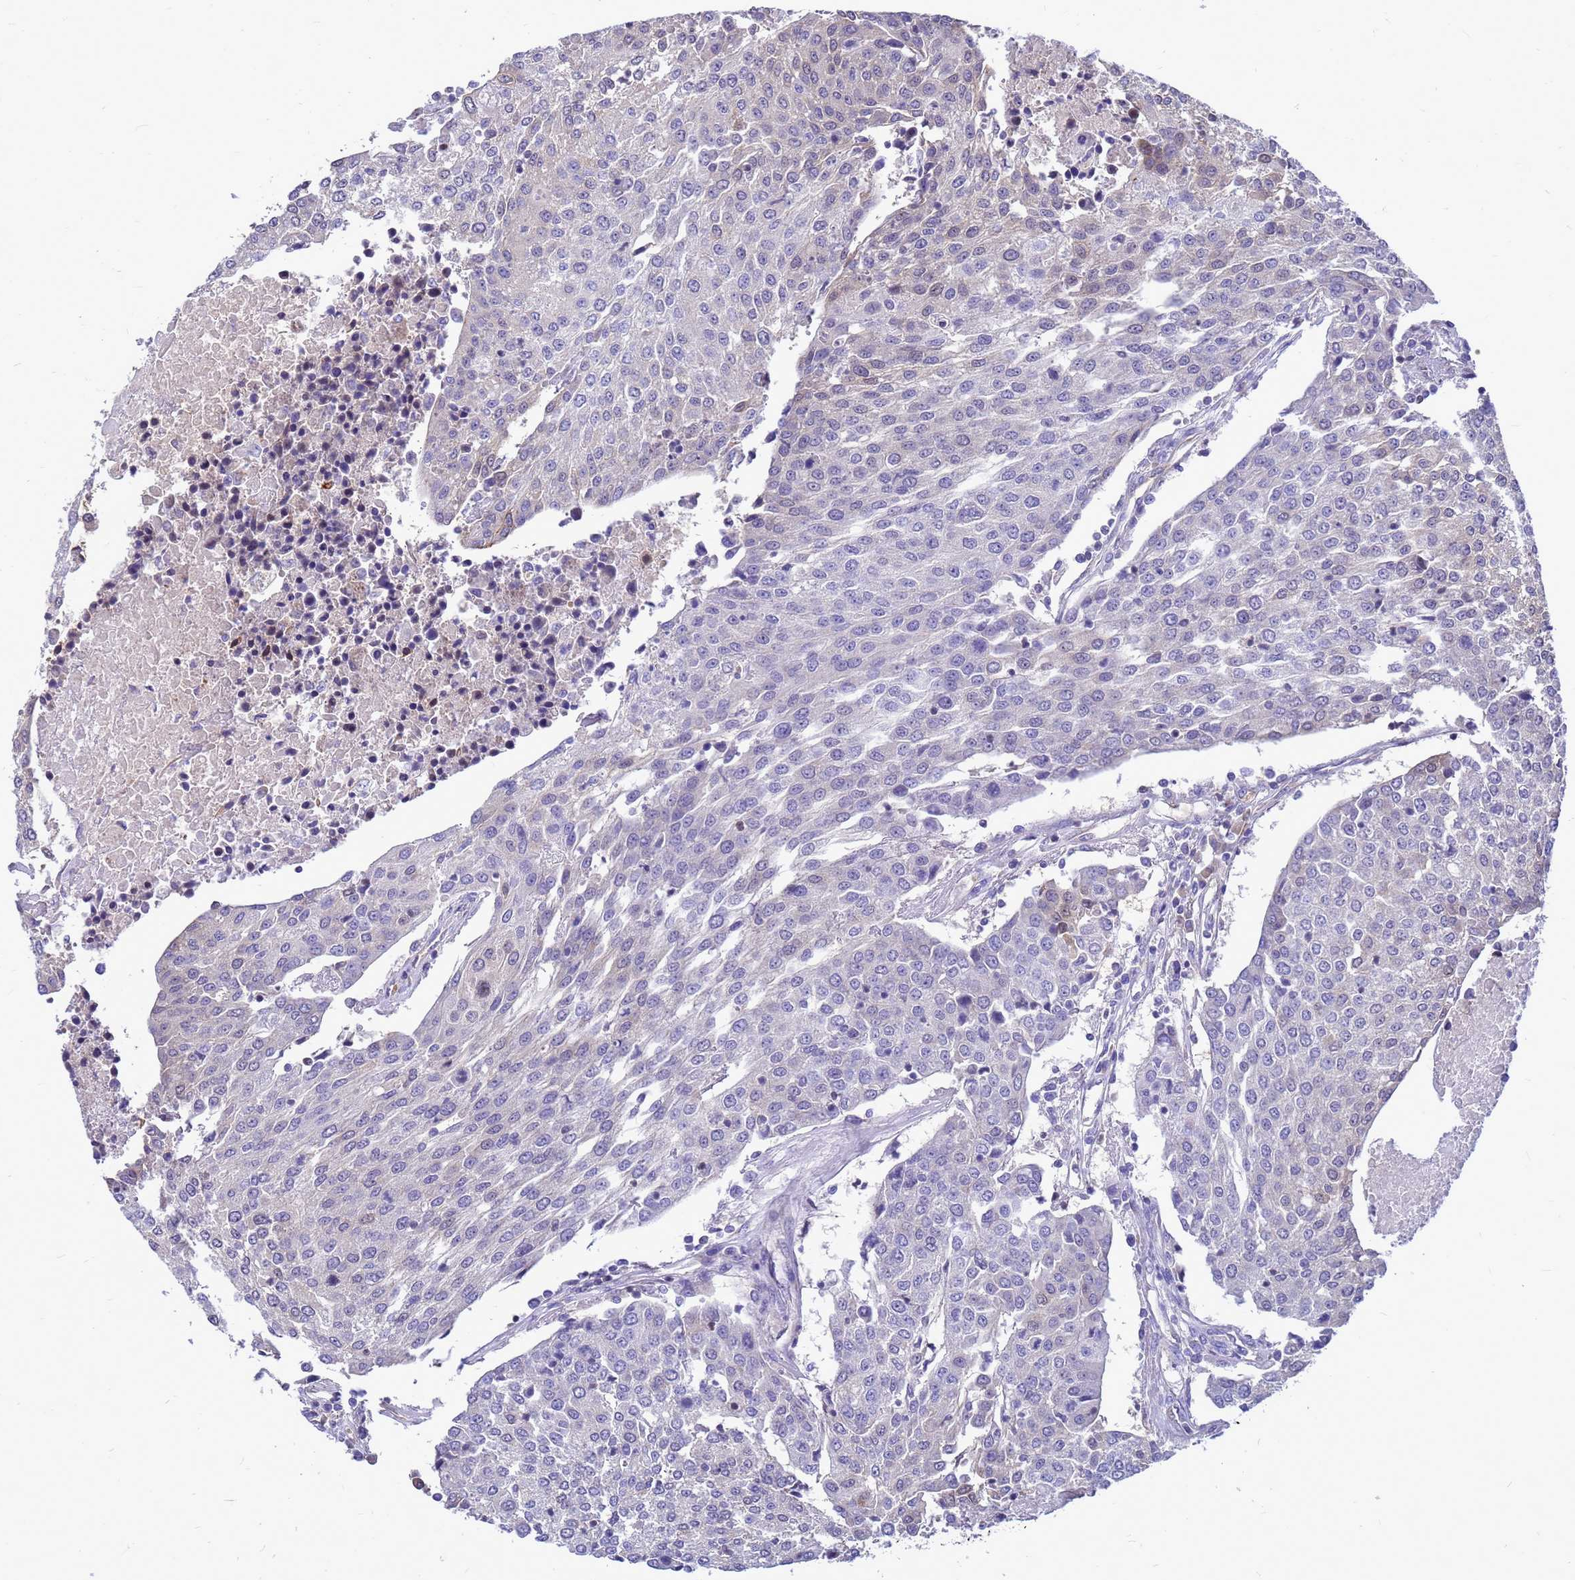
{"staining": {"intensity": "negative", "quantity": "none", "location": "none"}, "tissue": "urothelial cancer", "cell_type": "Tumor cells", "image_type": "cancer", "snomed": [{"axis": "morphology", "description": "Urothelial carcinoma, High grade"}, {"axis": "topography", "description": "Urinary bladder"}], "caption": "The image shows no significant staining in tumor cells of urothelial carcinoma (high-grade).", "gene": "CMC4", "patient": {"sex": "female", "age": 85}}